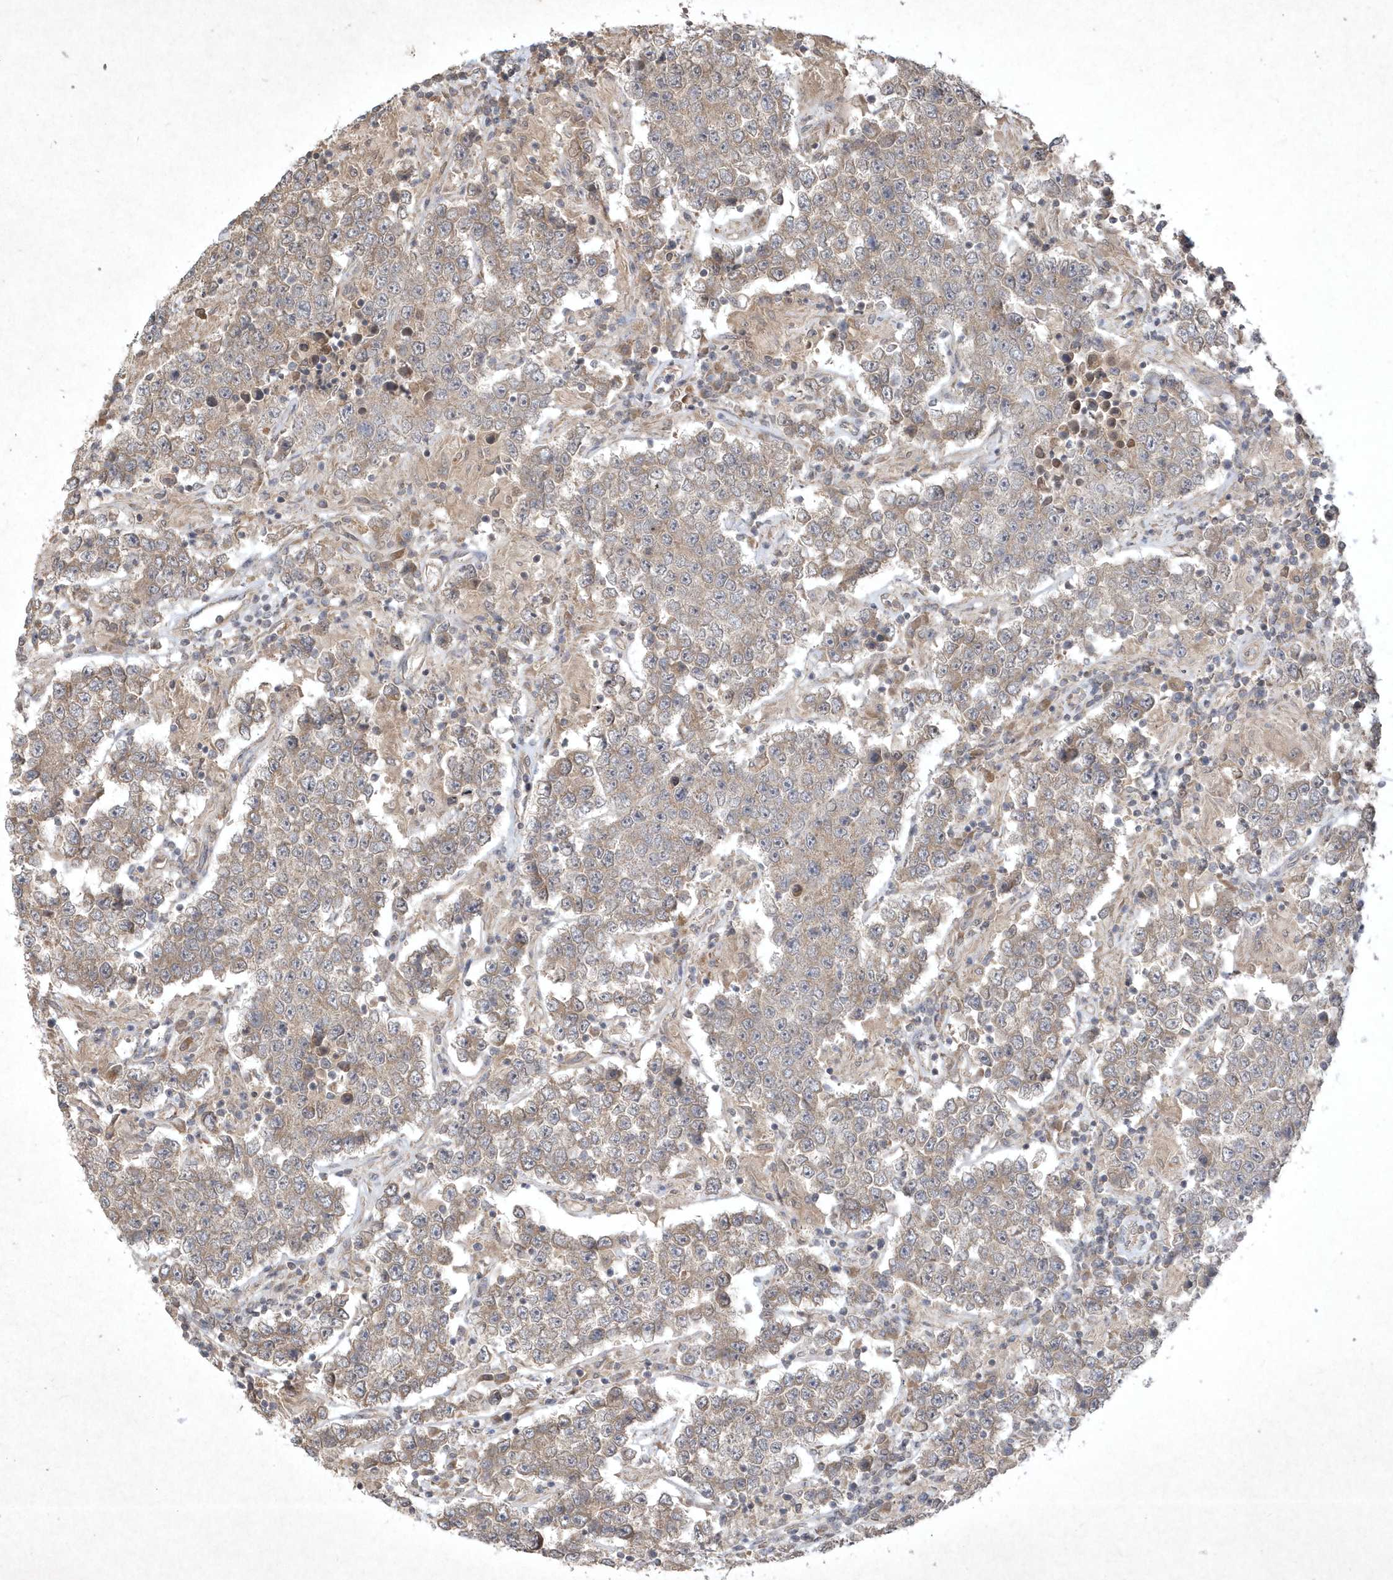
{"staining": {"intensity": "weak", "quantity": "<25%", "location": "cytoplasmic/membranous"}, "tissue": "testis cancer", "cell_type": "Tumor cells", "image_type": "cancer", "snomed": [{"axis": "morphology", "description": "Normal tissue, NOS"}, {"axis": "morphology", "description": "Urothelial carcinoma, High grade"}, {"axis": "morphology", "description": "Seminoma, NOS"}, {"axis": "morphology", "description": "Carcinoma, Embryonal, NOS"}, {"axis": "topography", "description": "Urinary bladder"}, {"axis": "topography", "description": "Testis"}], "caption": "The micrograph reveals no significant positivity in tumor cells of testis cancer (high-grade urothelial carcinoma). (DAB (3,3'-diaminobenzidine) IHC visualized using brightfield microscopy, high magnification).", "gene": "AKR7A2", "patient": {"sex": "male", "age": 41}}